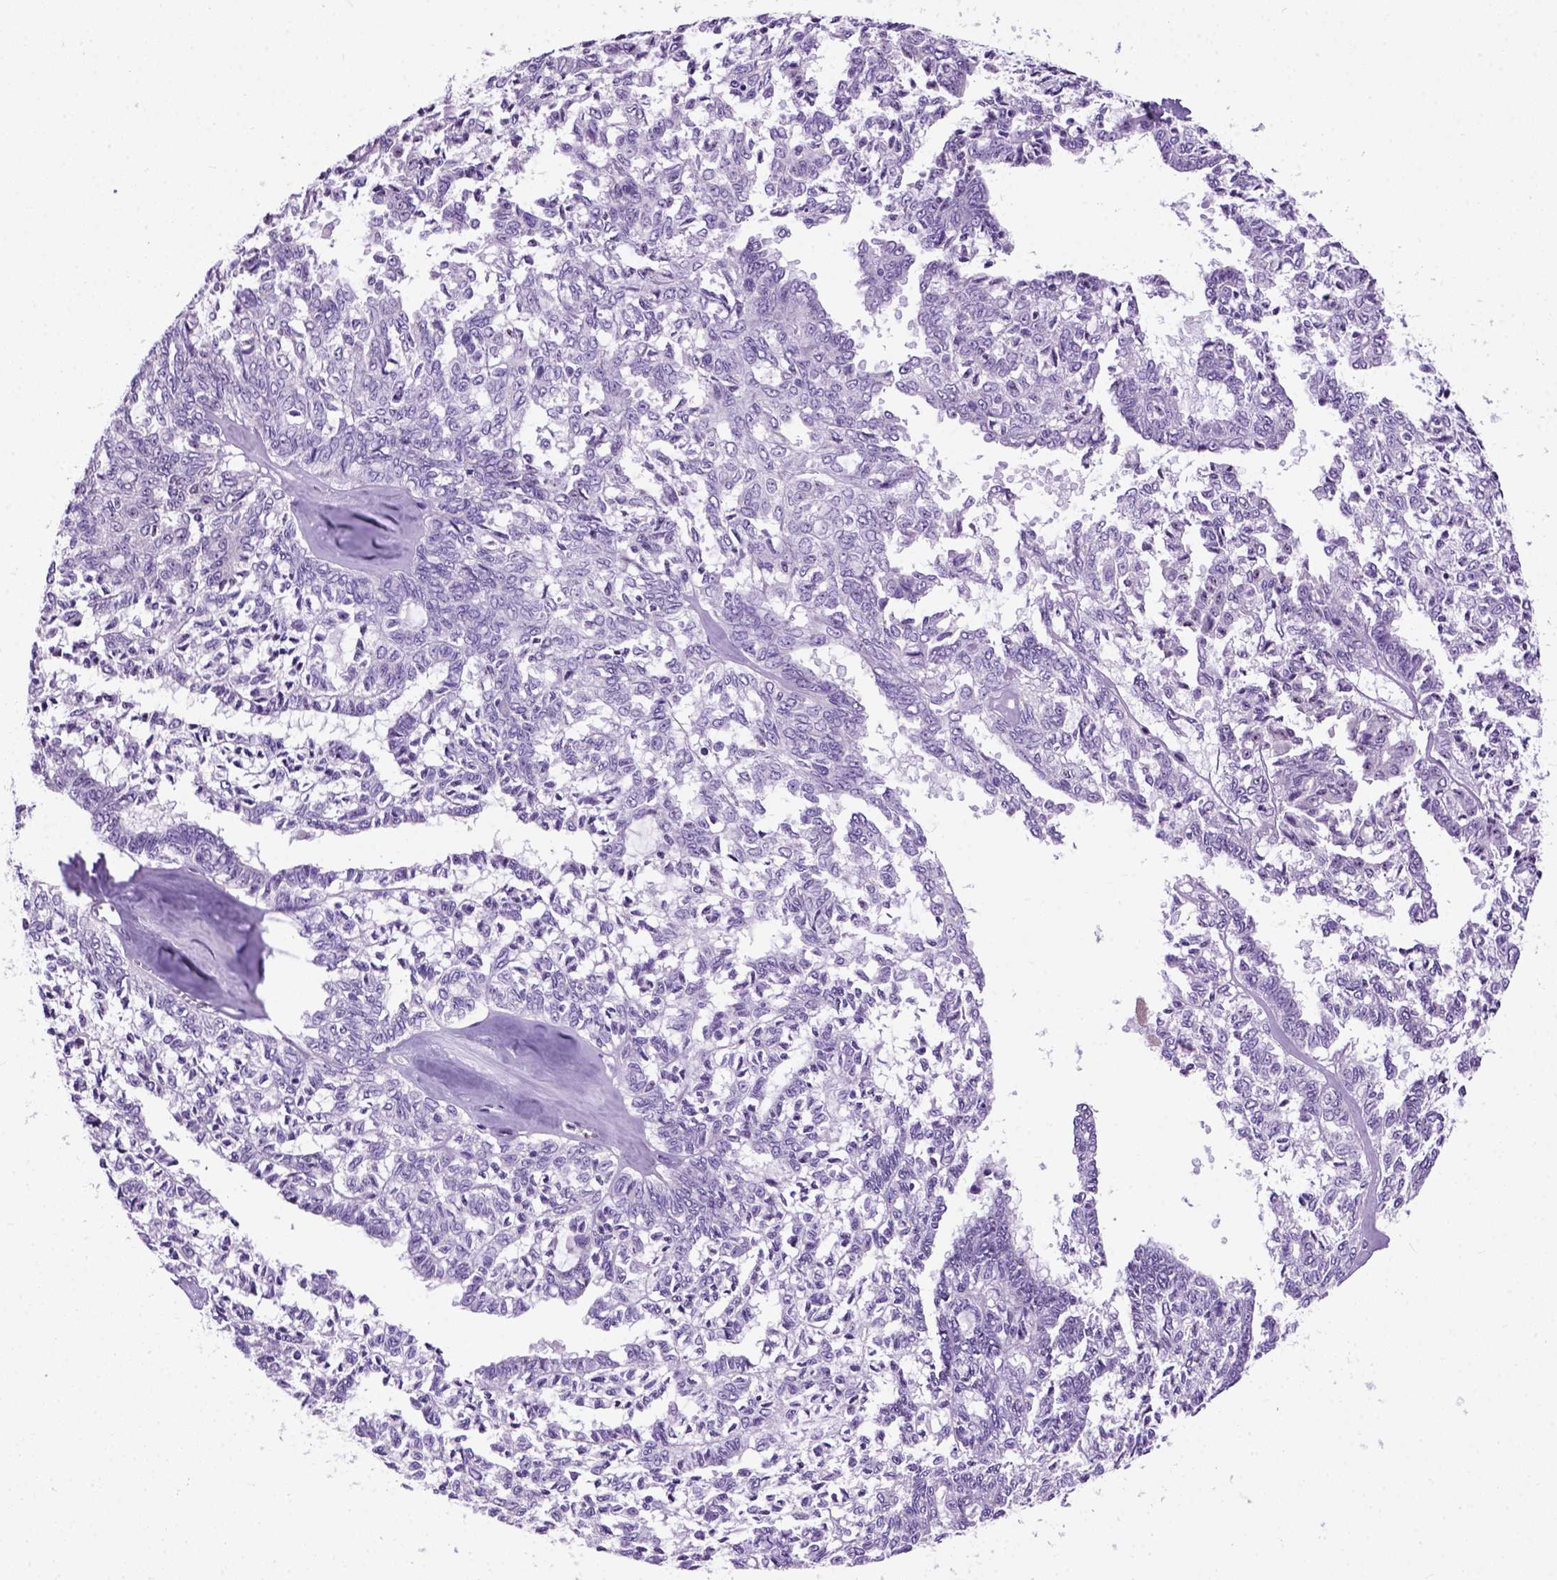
{"staining": {"intensity": "negative", "quantity": "none", "location": "none"}, "tissue": "ovarian cancer", "cell_type": "Tumor cells", "image_type": "cancer", "snomed": [{"axis": "morphology", "description": "Cystadenocarcinoma, serous, NOS"}, {"axis": "topography", "description": "Ovary"}], "caption": "A high-resolution image shows immunohistochemistry staining of serous cystadenocarcinoma (ovarian), which displays no significant staining in tumor cells.", "gene": "UTP4", "patient": {"sex": "female", "age": 71}}